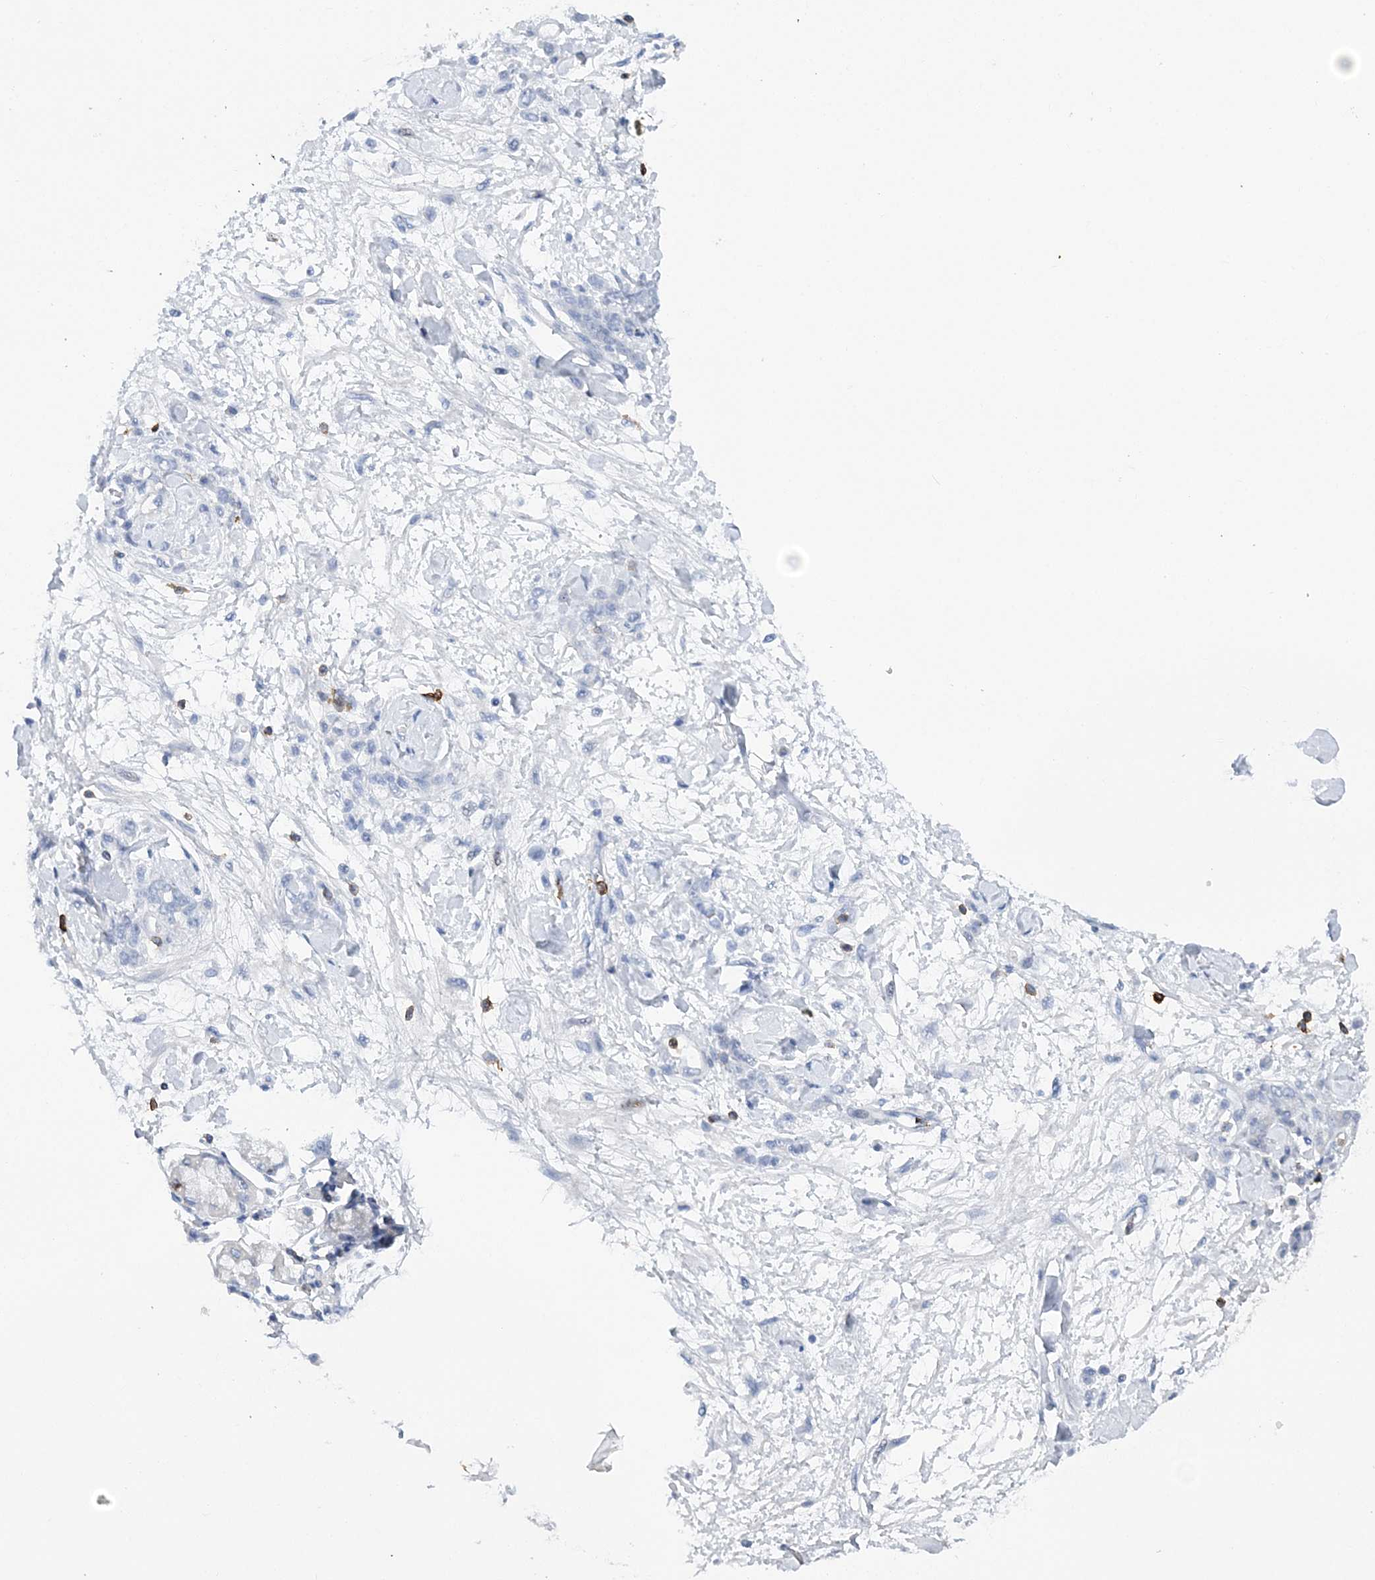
{"staining": {"intensity": "negative", "quantity": "none", "location": "none"}, "tissue": "stomach cancer", "cell_type": "Tumor cells", "image_type": "cancer", "snomed": [{"axis": "morphology", "description": "Normal tissue, NOS"}, {"axis": "morphology", "description": "Adenocarcinoma, NOS"}, {"axis": "topography", "description": "Stomach"}], "caption": "A high-resolution histopathology image shows immunohistochemistry staining of stomach cancer, which demonstrates no significant expression in tumor cells.", "gene": "PRMT9", "patient": {"sex": "male", "age": 82}}